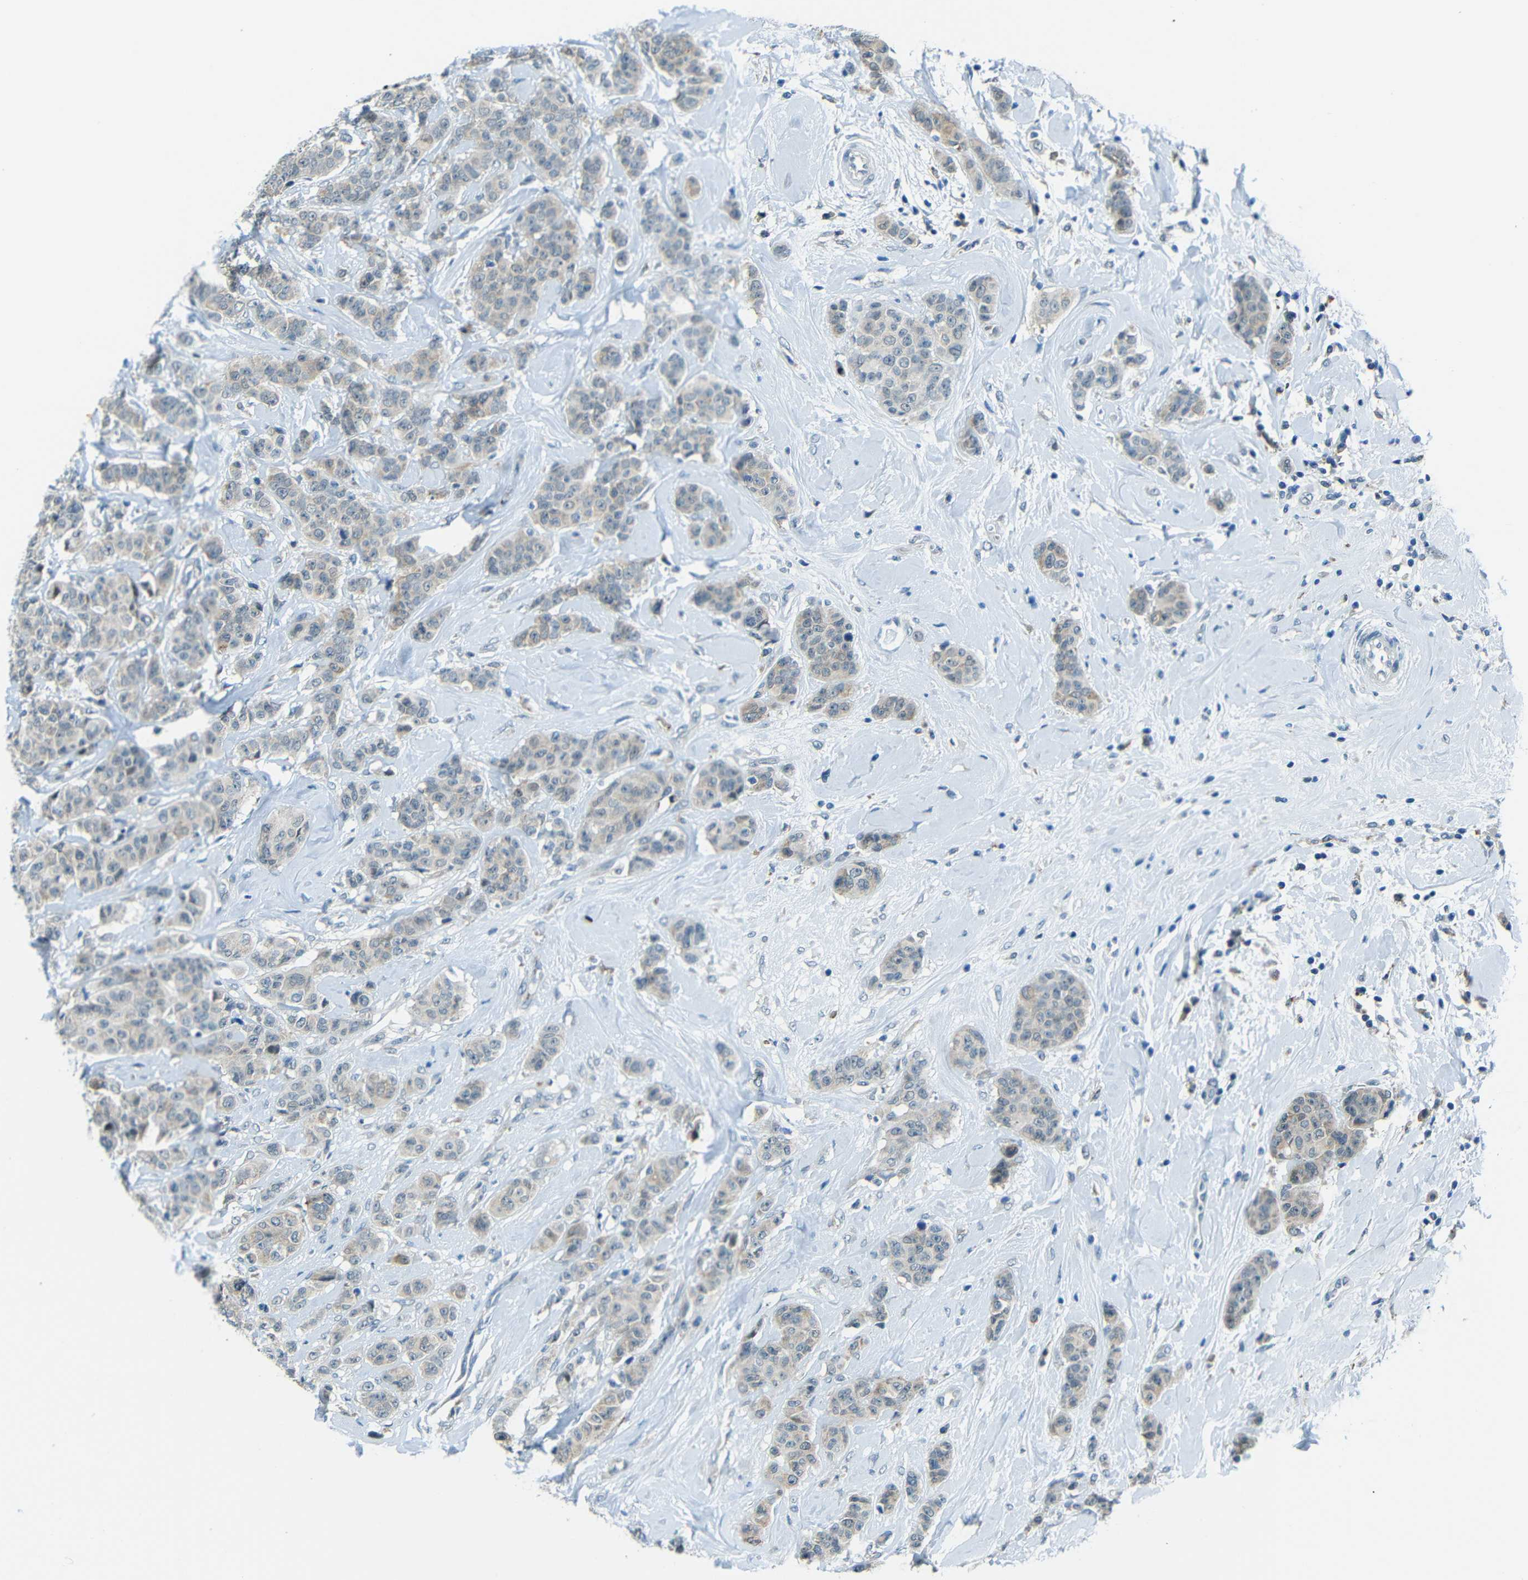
{"staining": {"intensity": "negative", "quantity": "none", "location": "none"}, "tissue": "breast cancer", "cell_type": "Tumor cells", "image_type": "cancer", "snomed": [{"axis": "morphology", "description": "Normal tissue, NOS"}, {"axis": "morphology", "description": "Duct carcinoma"}, {"axis": "topography", "description": "Breast"}], "caption": "Tumor cells are negative for brown protein staining in breast cancer.", "gene": "ANKRD22", "patient": {"sex": "female", "age": 40}}